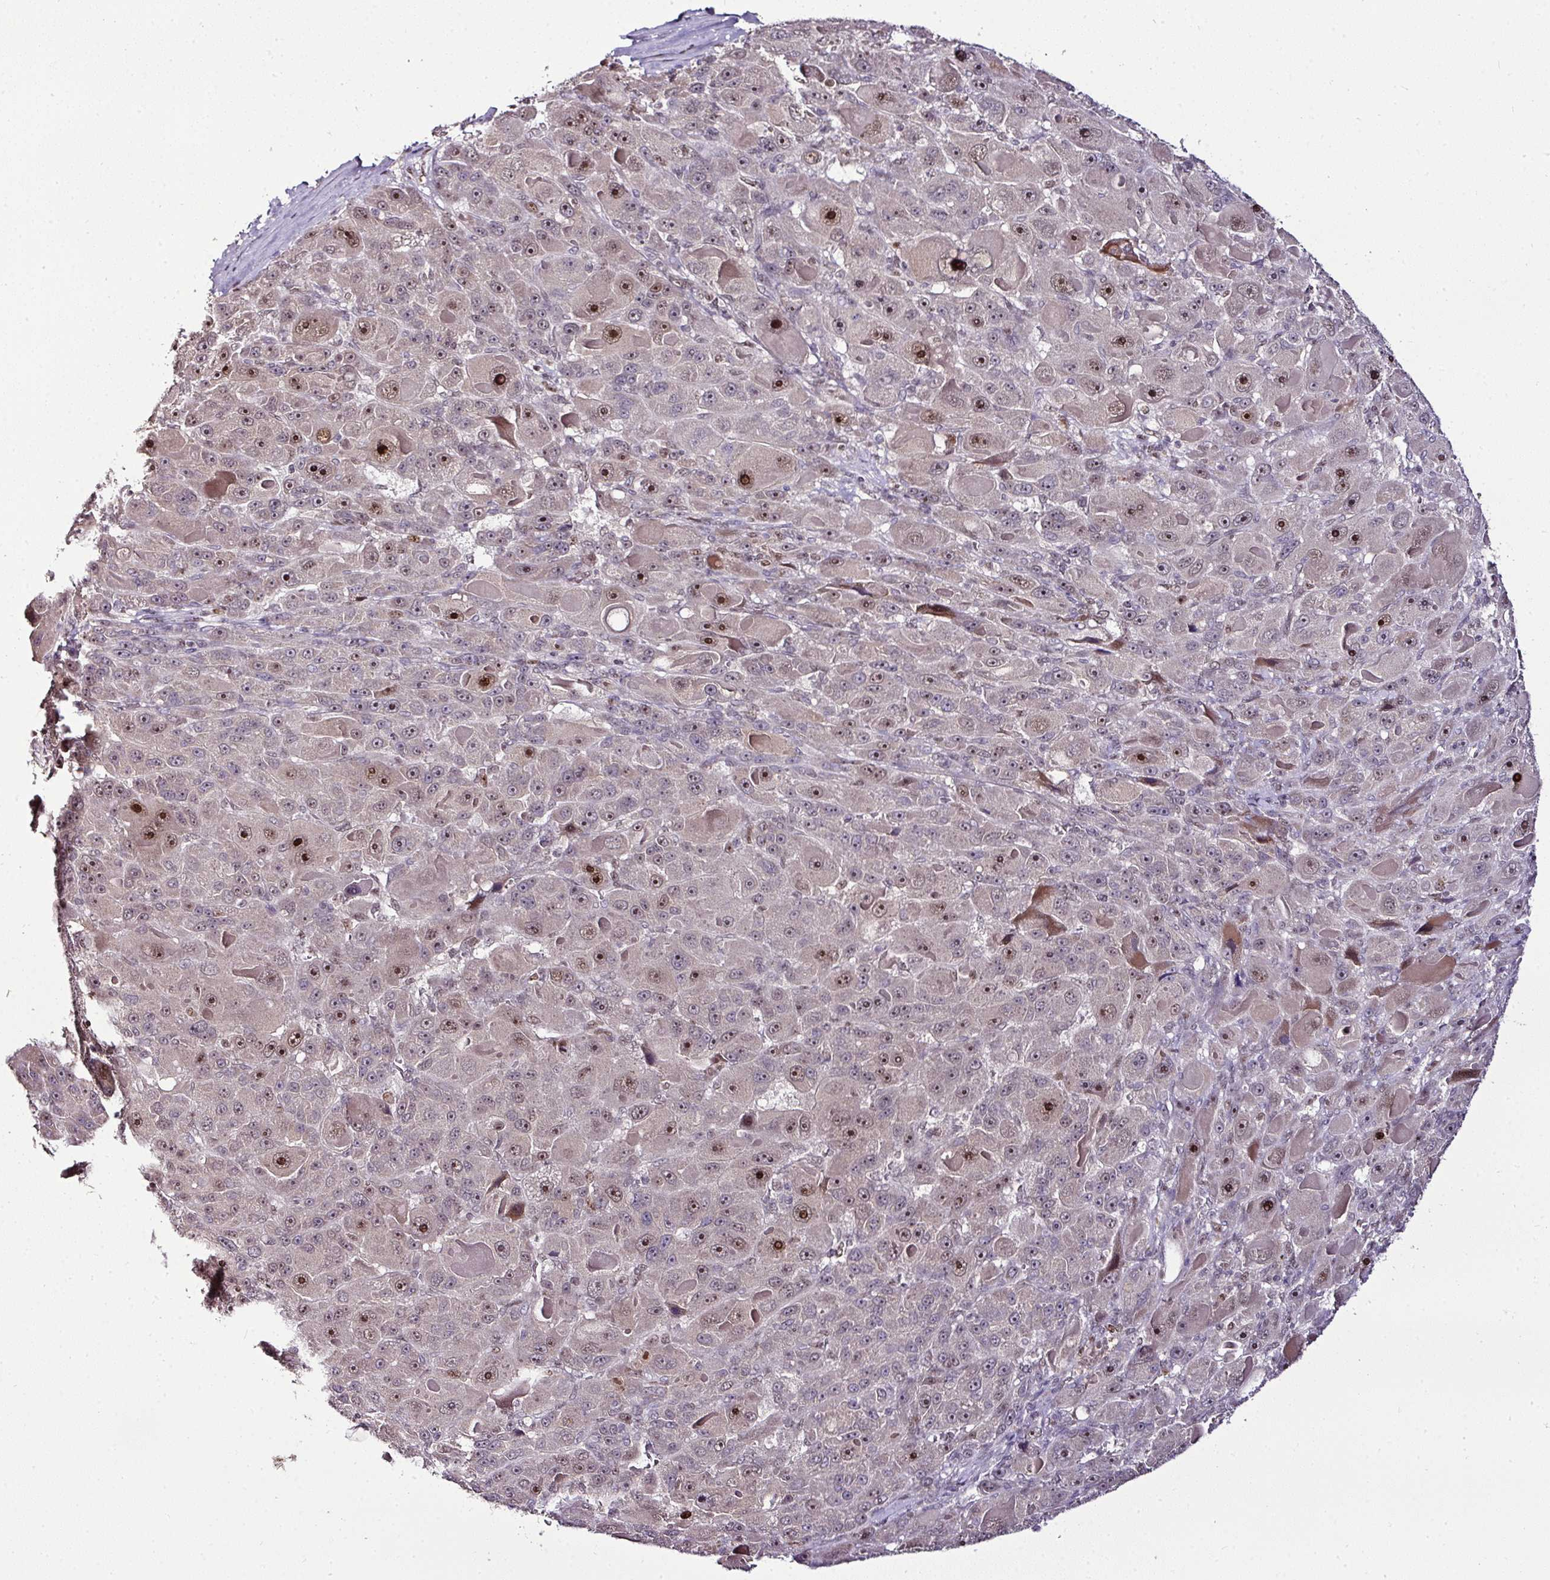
{"staining": {"intensity": "strong", "quantity": "<25%", "location": "nuclear"}, "tissue": "liver cancer", "cell_type": "Tumor cells", "image_type": "cancer", "snomed": [{"axis": "morphology", "description": "Carcinoma, Hepatocellular, NOS"}, {"axis": "topography", "description": "Liver"}], "caption": "Protein positivity by immunohistochemistry (IHC) exhibits strong nuclear expression in about <25% of tumor cells in liver cancer.", "gene": "KLF16", "patient": {"sex": "male", "age": 76}}